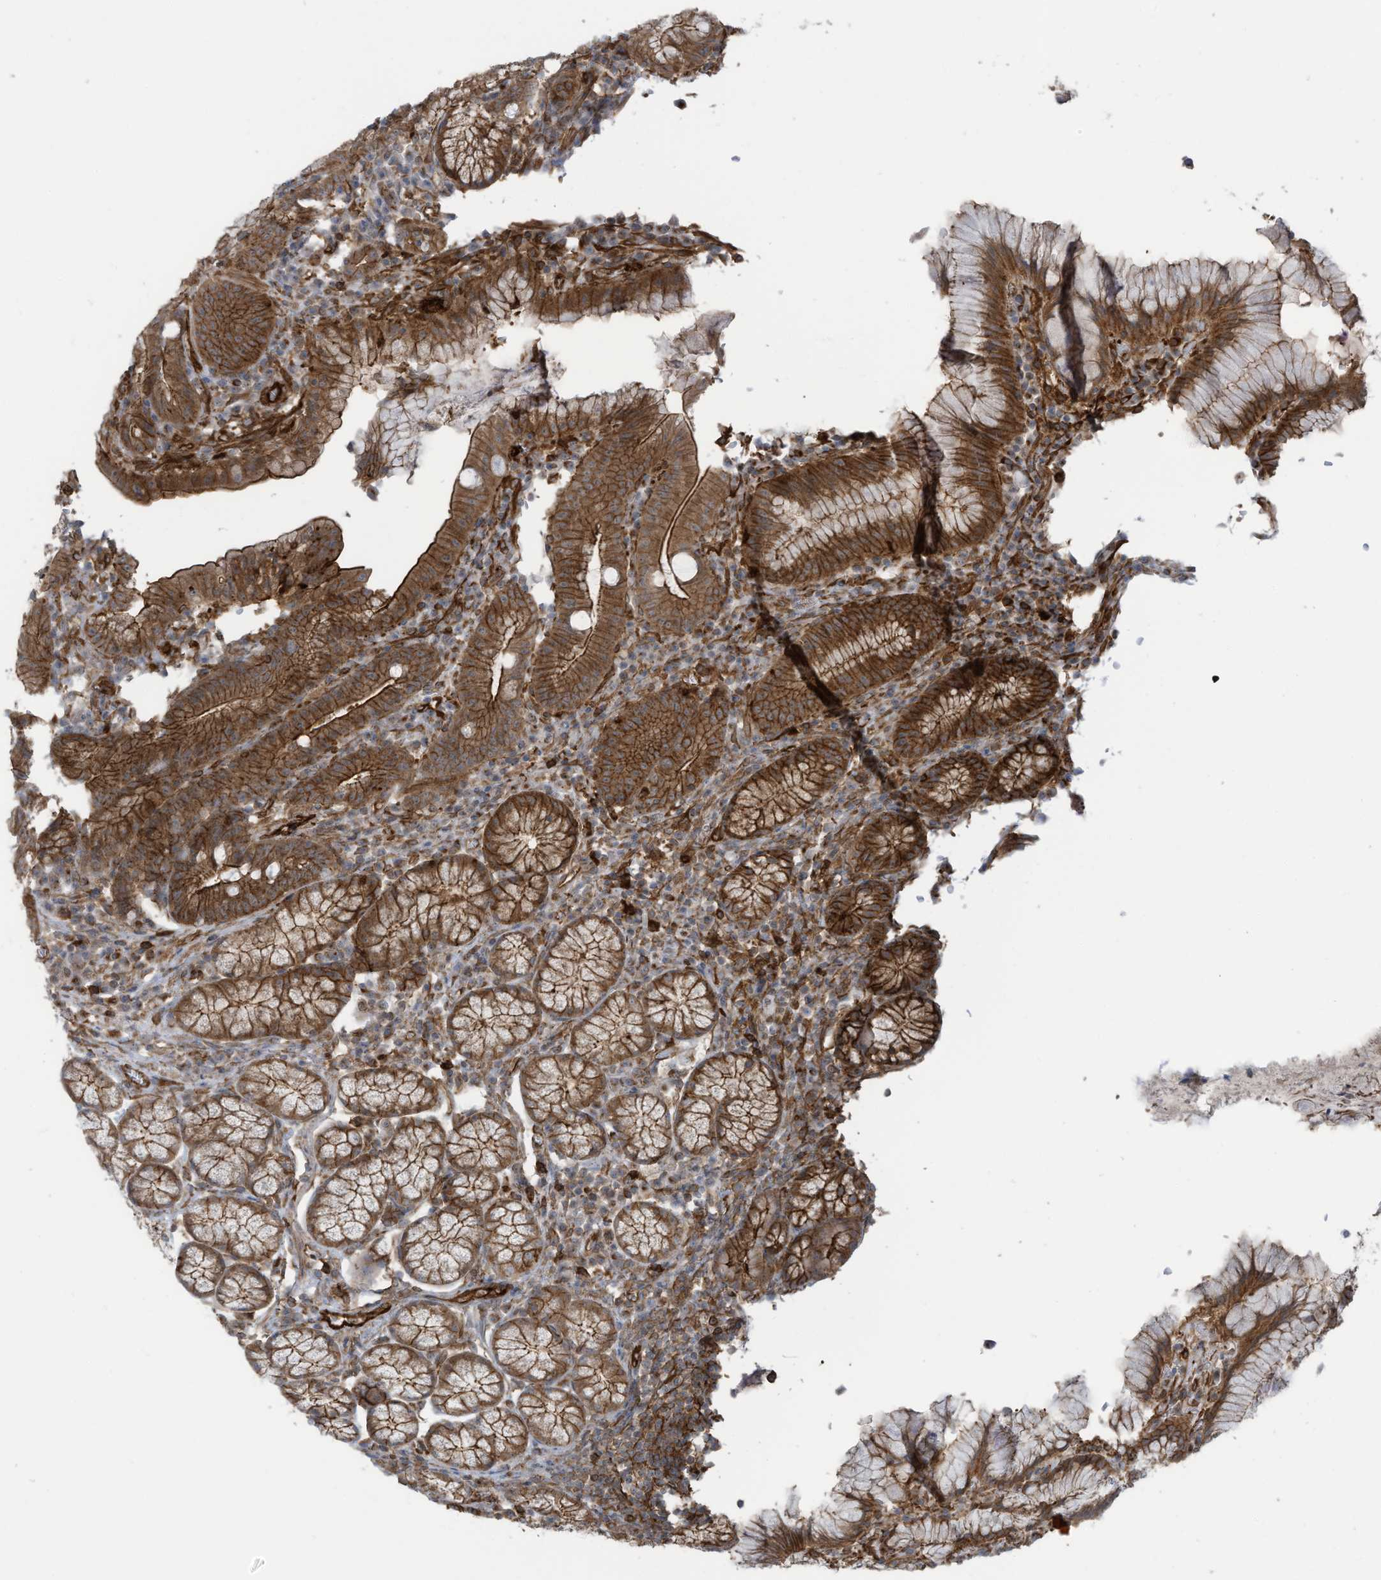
{"staining": {"intensity": "strong", "quantity": ">75%", "location": "cytoplasmic/membranous"}, "tissue": "stomach", "cell_type": "Glandular cells", "image_type": "normal", "snomed": [{"axis": "morphology", "description": "Normal tissue, NOS"}, {"axis": "topography", "description": "Stomach"}], "caption": "Glandular cells demonstrate strong cytoplasmic/membranous staining in approximately >75% of cells in normal stomach. The staining was performed using DAB to visualize the protein expression in brown, while the nuclei were stained in blue with hematoxylin (Magnification: 20x).", "gene": "SLC9A2", "patient": {"sex": "male", "age": 55}}